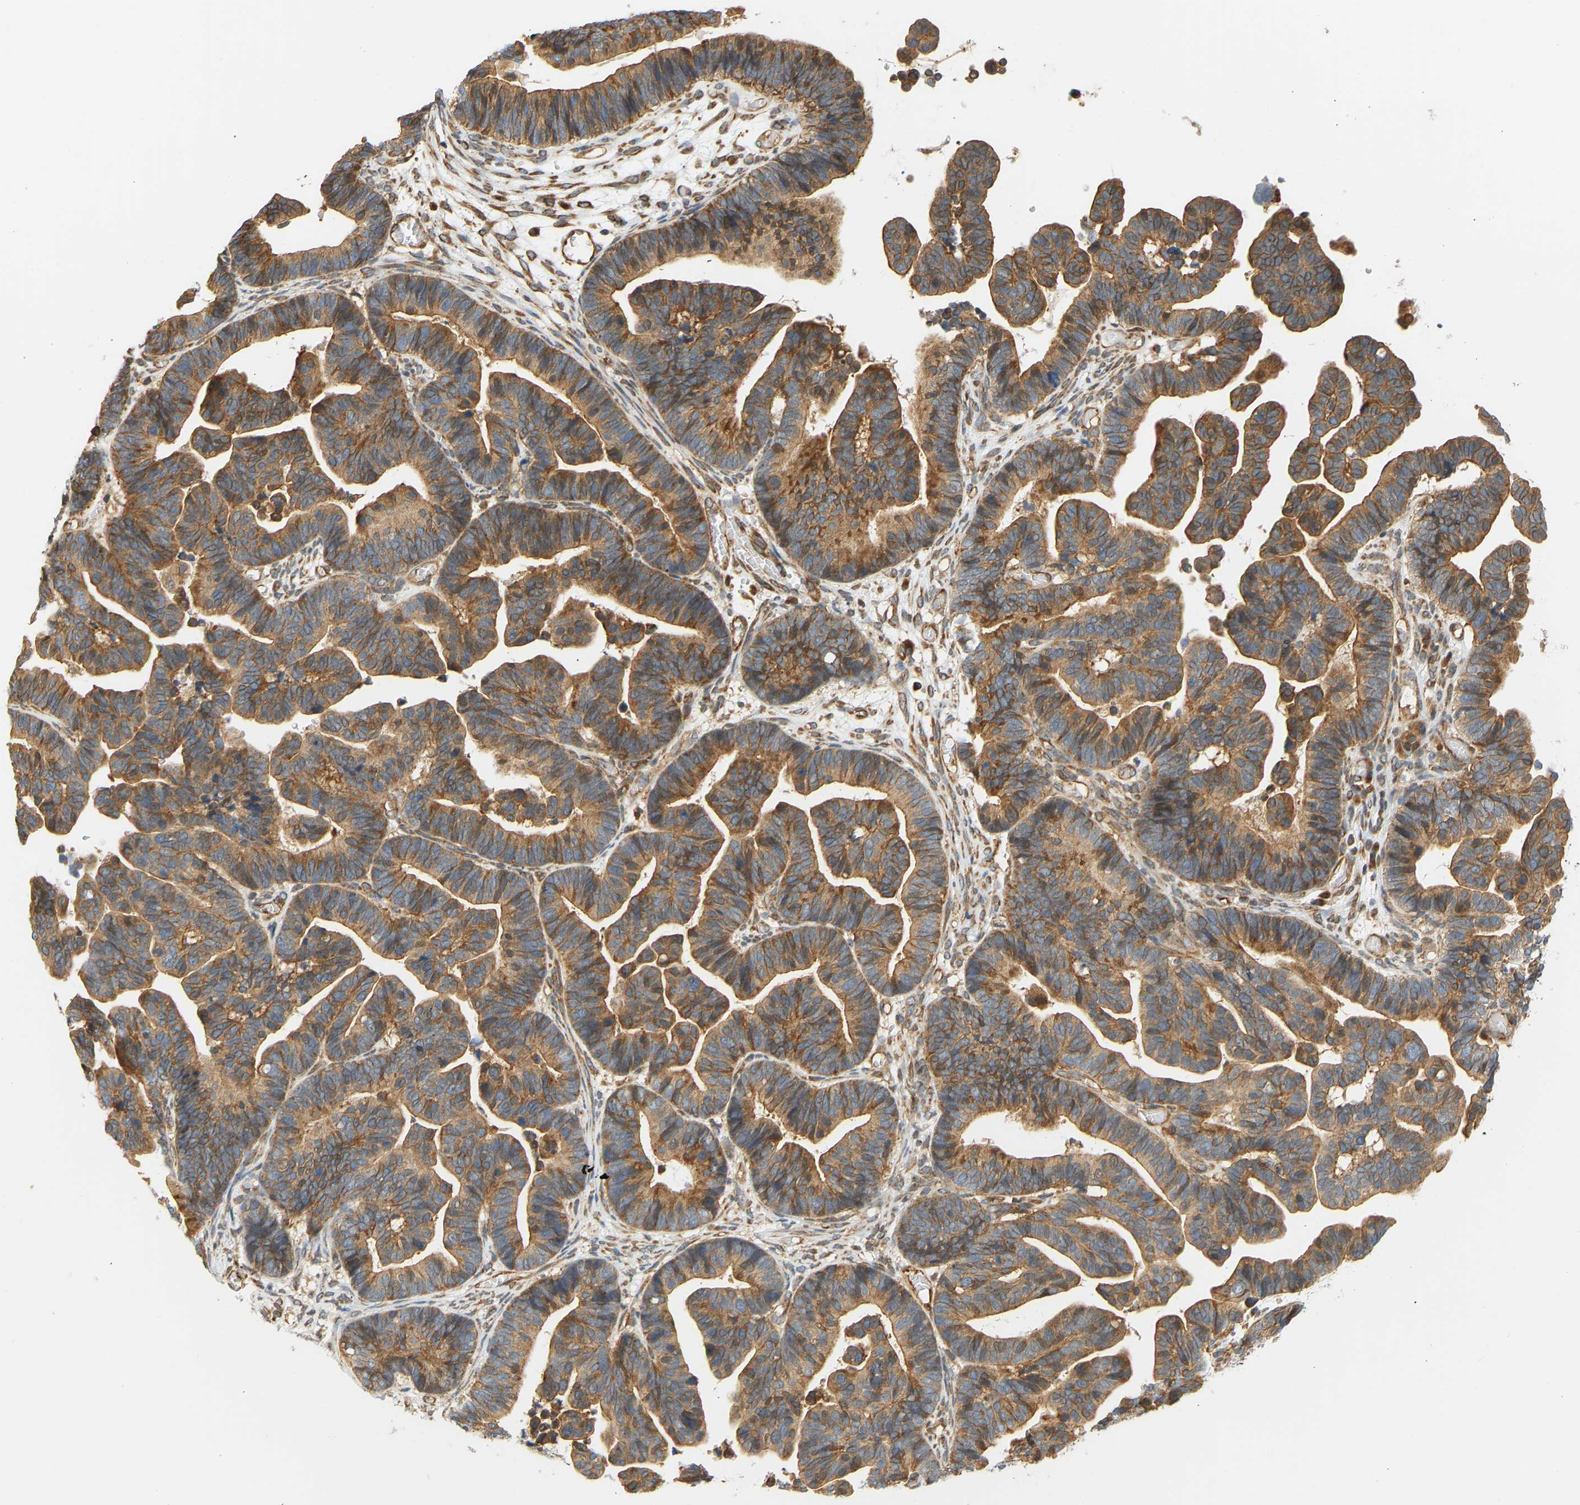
{"staining": {"intensity": "moderate", "quantity": ">75%", "location": "cytoplasmic/membranous"}, "tissue": "ovarian cancer", "cell_type": "Tumor cells", "image_type": "cancer", "snomed": [{"axis": "morphology", "description": "Cystadenocarcinoma, serous, NOS"}, {"axis": "topography", "description": "Ovary"}], "caption": "The immunohistochemical stain labels moderate cytoplasmic/membranous positivity in tumor cells of ovarian cancer tissue.", "gene": "CEP57", "patient": {"sex": "female", "age": 56}}